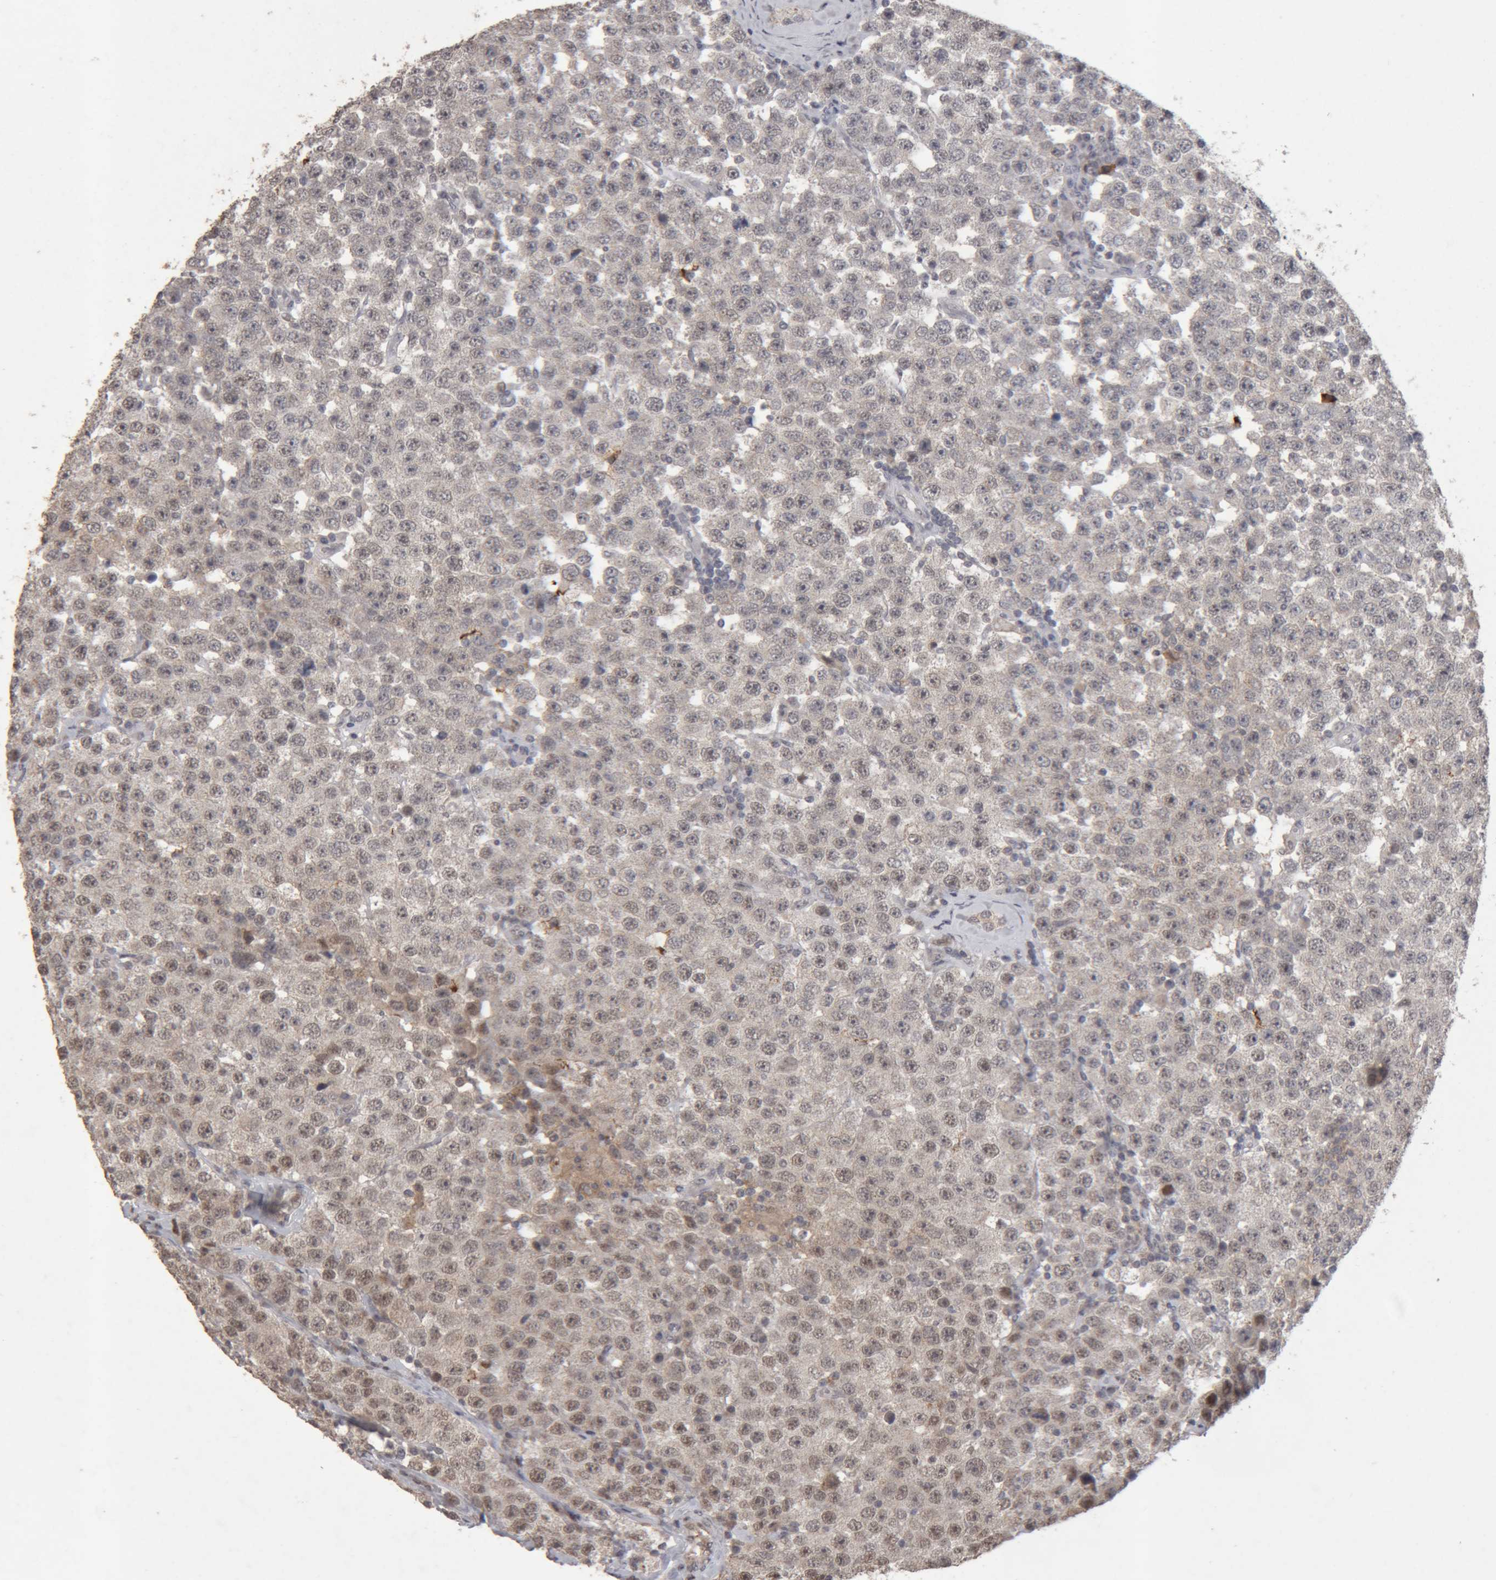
{"staining": {"intensity": "weak", "quantity": "<25%", "location": "nuclear"}, "tissue": "testis cancer", "cell_type": "Tumor cells", "image_type": "cancer", "snomed": [{"axis": "morphology", "description": "Seminoma, NOS"}, {"axis": "topography", "description": "Testis"}], "caption": "Tumor cells are negative for brown protein staining in testis cancer. (Brightfield microscopy of DAB (3,3'-diaminobenzidine) immunohistochemistry (IHC) at high magnification).", "gene": "MEP1A", "patient": {"sex": "male", "age": 28}}